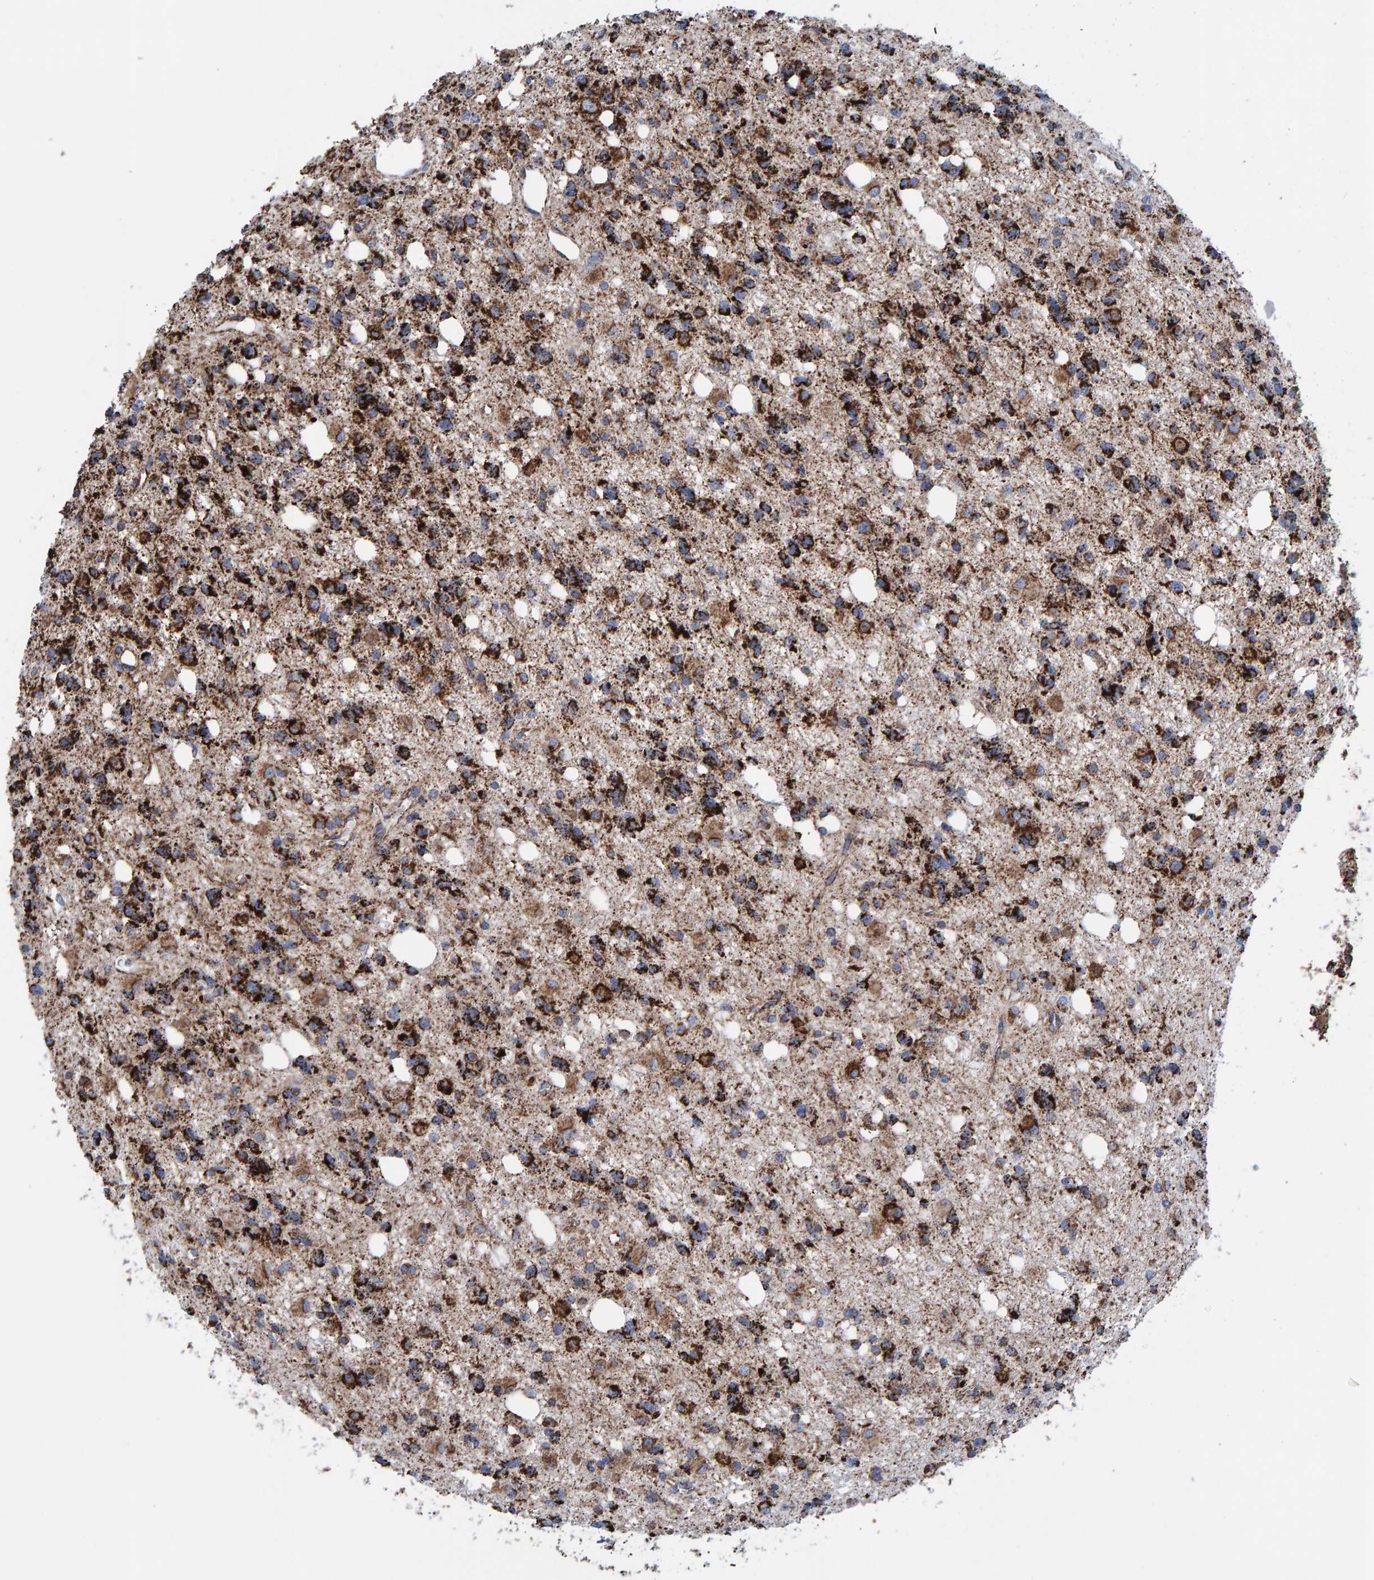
{"staining": {"intensity": "strong", "quantity": ">75%", "location": "cytoplasmic/membranous"}, "tissue": "glioma", "cell_type": "Tumor cells", "image_type": "cancer", "snomed": [{"axis": "morphology", "description": "Glioma, malignant, High grade"}, {"axis": "topography", "description": "Brain"}], "caption": "Strong cytoplasmic/membranous positivity for a protein is present in approximately >75% of tumor cells of high-grade glioma (malignant) using immunohistochemistry.", "gene": "ENSG00000262660", "patient": {"sex": "female", "age": 62}}